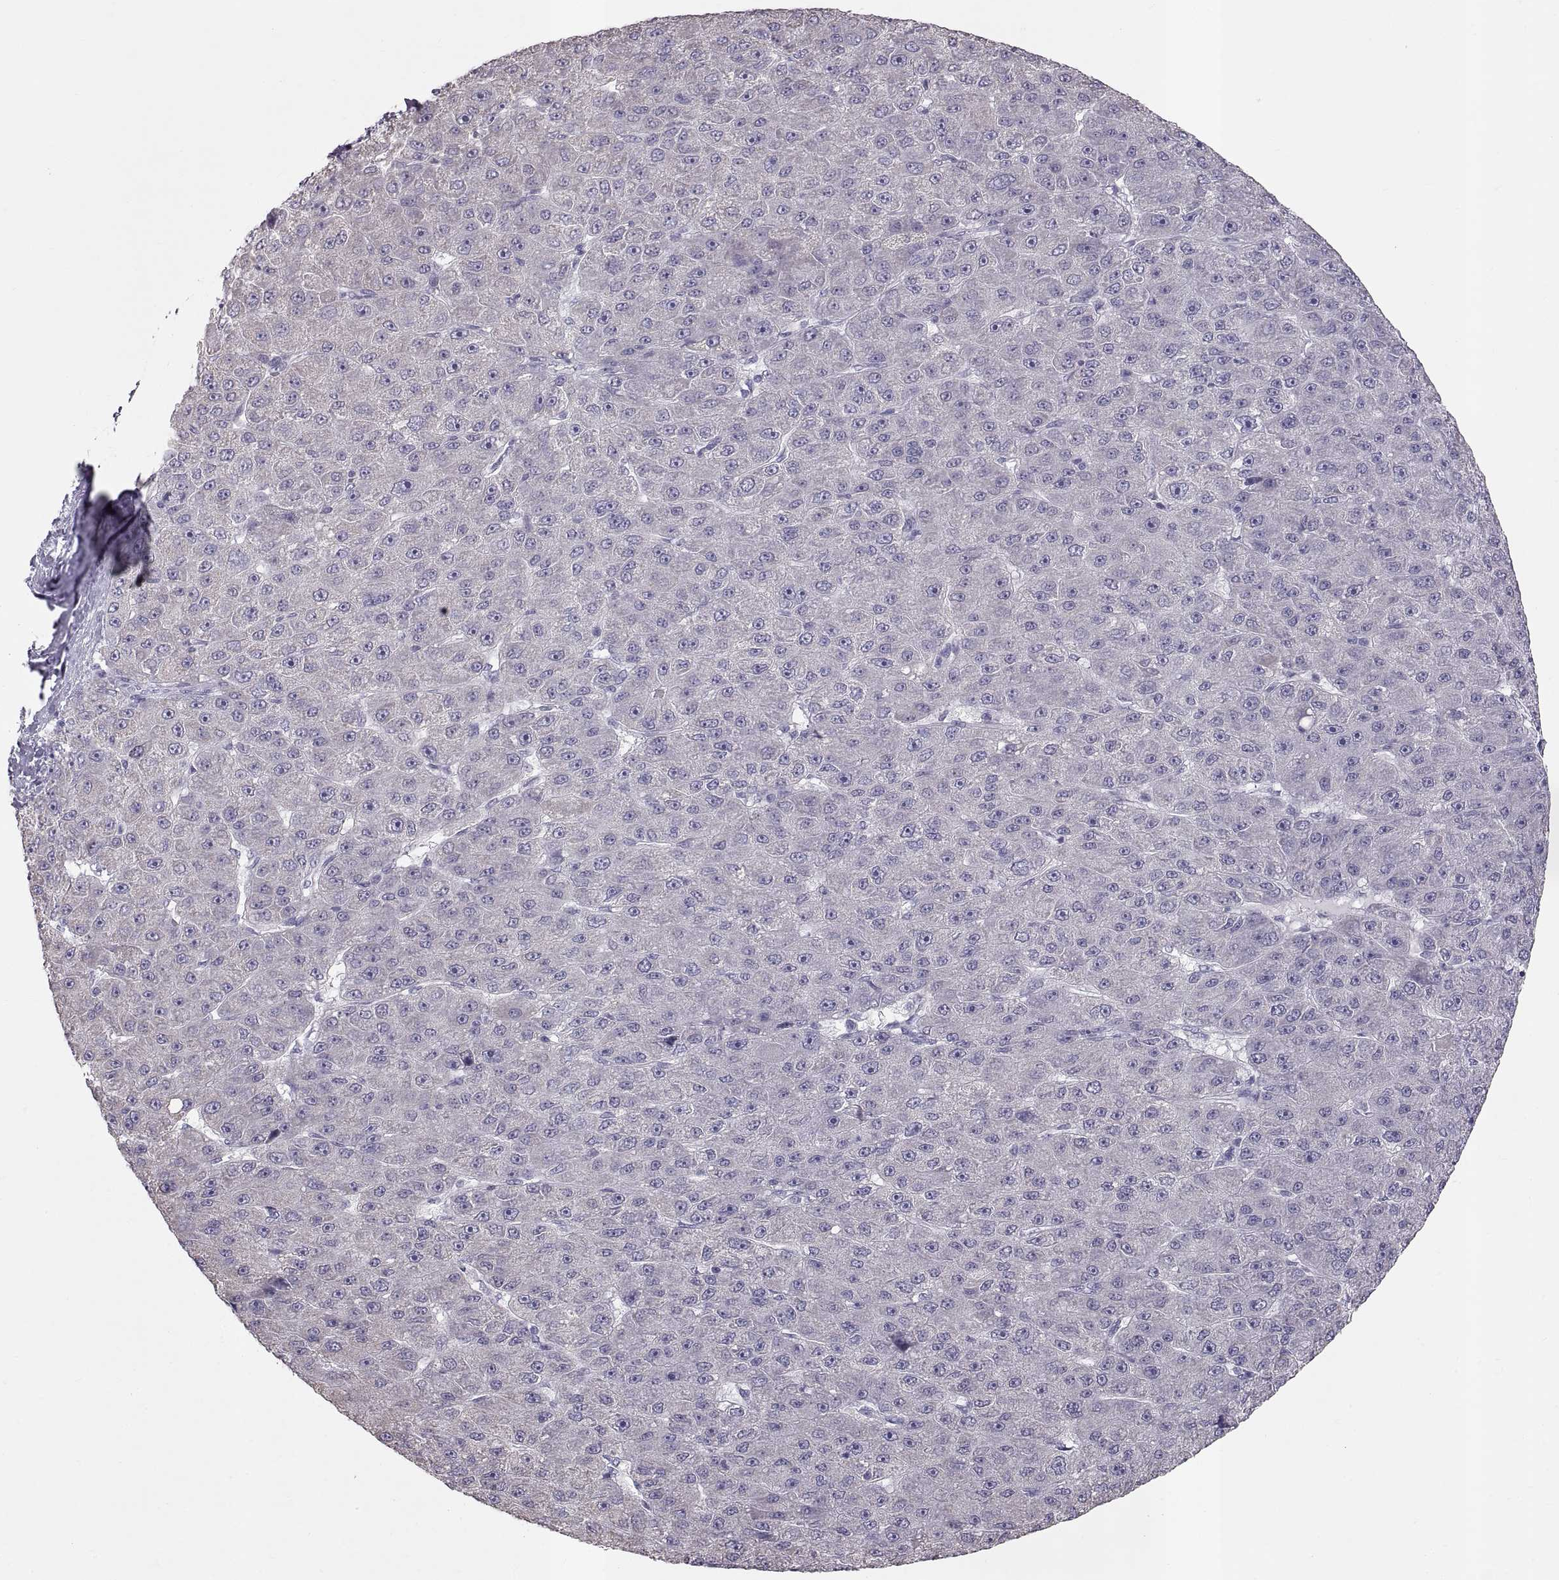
{"staining": {"intensity": "negative", "quantity": "none", "location": "none"}, "tissue": "liver cancer", "cell_type": "Tumor cells", "image_type": "cancer", "snomed": [{"axis": "morphology", "description": "Carcinoma, Hepatocellular, NOS"}, {"axis": "topography", "description": "Liver"}], "caption": "DAB immunohistochemical staining of human liver cancer (hepatocellular carcinoma) exhibits no significant positivity in tumor cells.", "gene": "WBP2NL", "patient": {"sex": "male", "age": 67}}